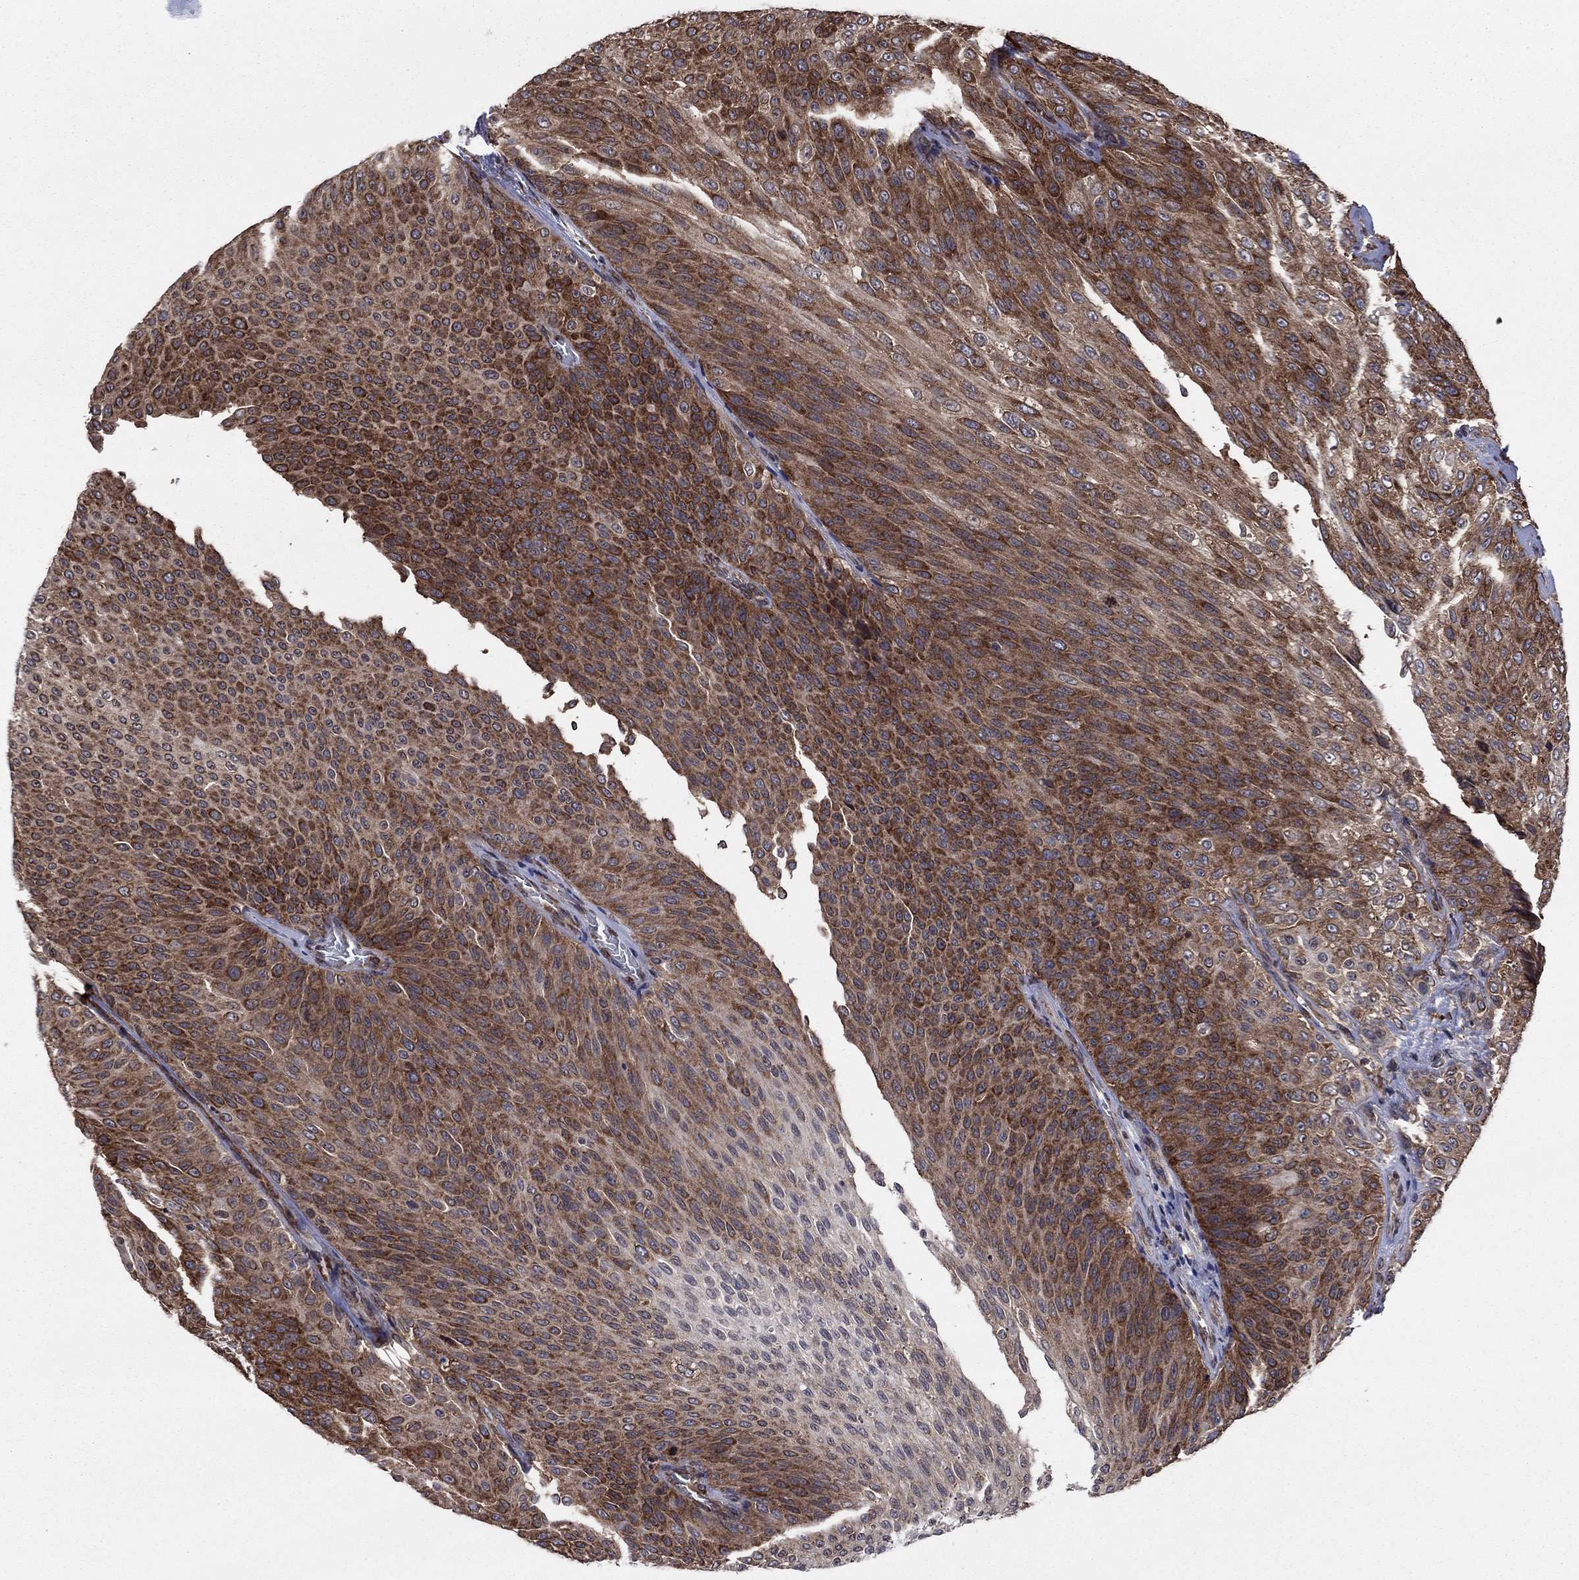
{"staining": {"intensity": "strong", "quantity": "25%-75%", "location": "cytoplasmic/membranous"}, "tissue": "urothelial cancer", "cell_type": "Tumor cells", "image_type": "cancer", "snomed": [{"axis": "morphology", "description": "Urothelial carcinoma, Low grade"}, {"axis": "topography", "description": "Ureter, NOS"}, {"axis": "topography", "description": "Urinary bladder"}], "caption": "Low-grade urothelial carcinoma stained with DAB immunohistochemistry (IHC) reveals high levels of strong cytoplasmic/membranous positivity in about 25%-75% of tumor cells.", "gene": "YBX1", "patient": {"sex": "male", "age": 78}}